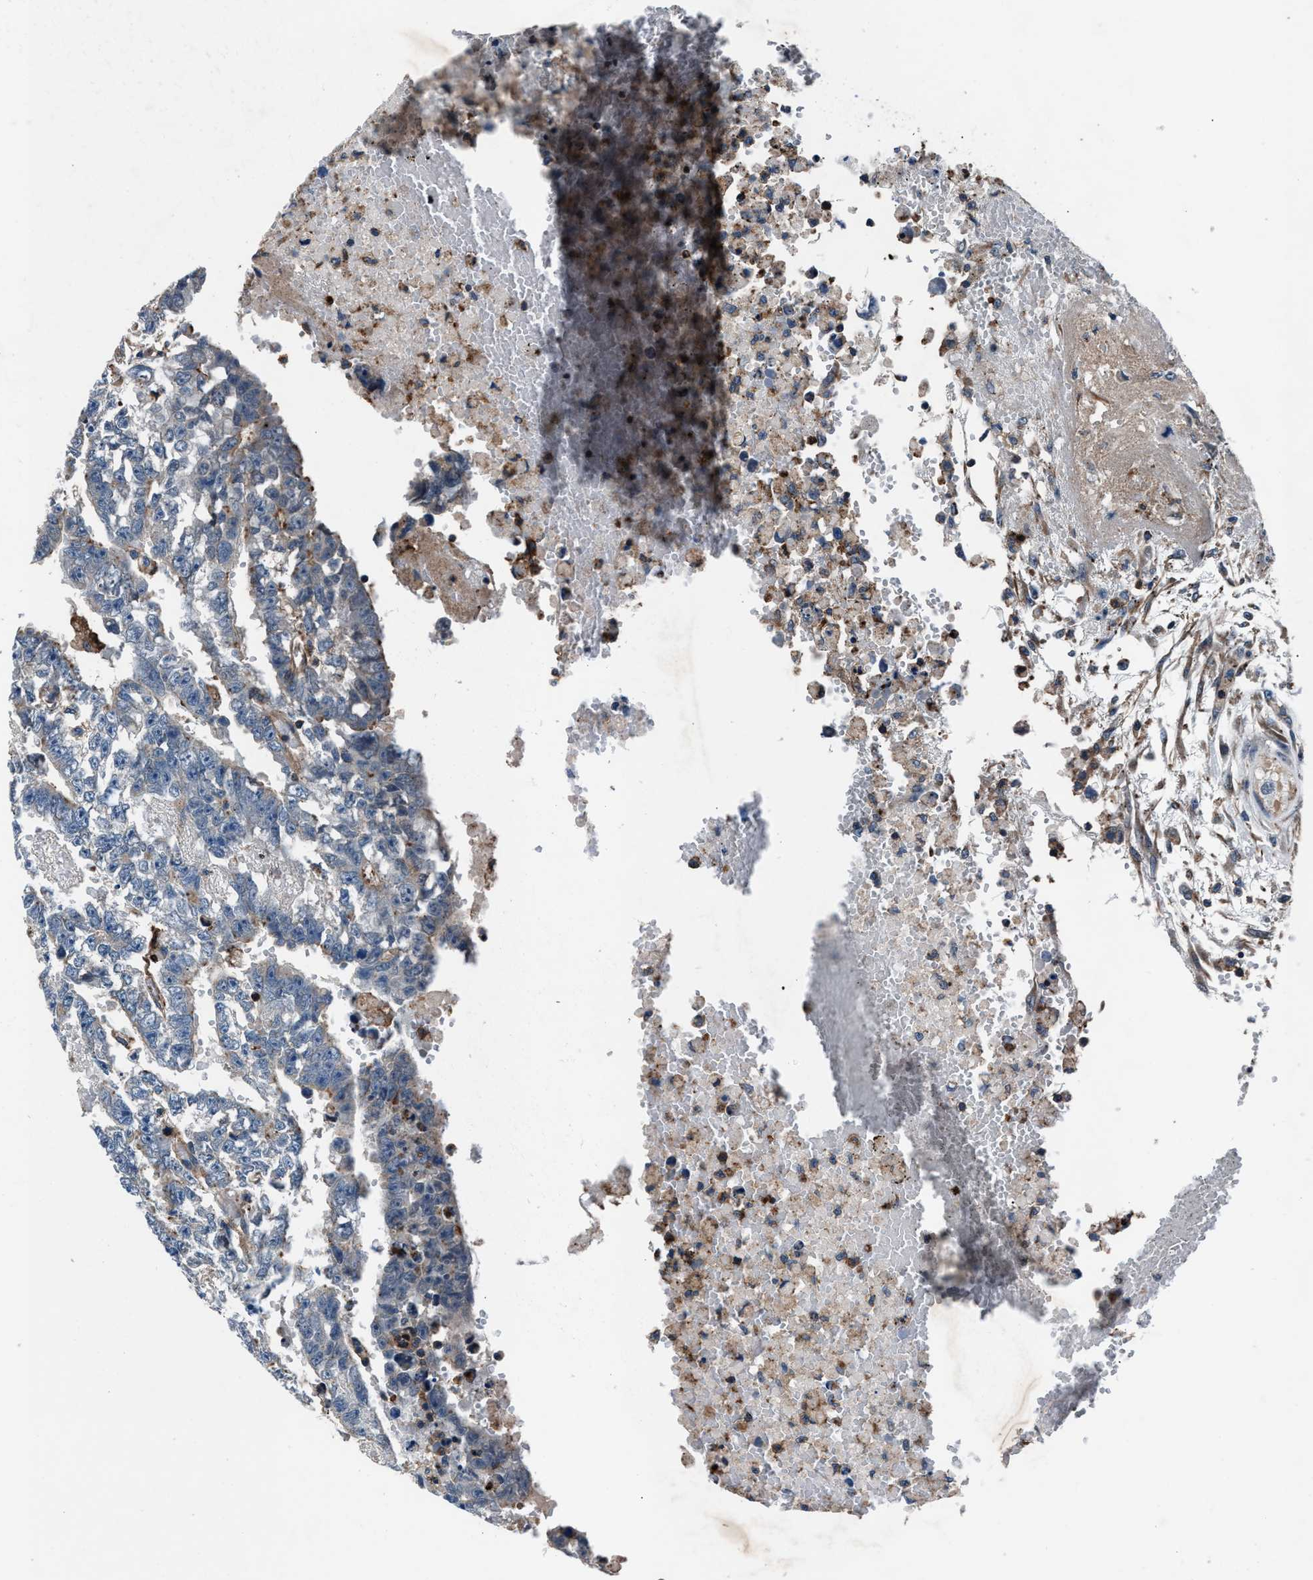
{"staining": {"intensity": "negative", "quantity": "none", "location": "none"}, "tissue": "testis cancer", "cell_type": "Tumor cells", "image_type": "cancer", "snomed": [{"axis": "morphology", "description": "Carcinoma, Embryonal, NOS"}, {"axis": "topography", "description": "Testis"}], "caption": "High magnification brightfield microscopy of testis embryonal carcinoma stained with DAB (brown) and counterstained with hematoxylin (blue): tumor cells show no significant expression.", "gene": "MFSD11", "patient": {"sex": "male", "age": 25}}